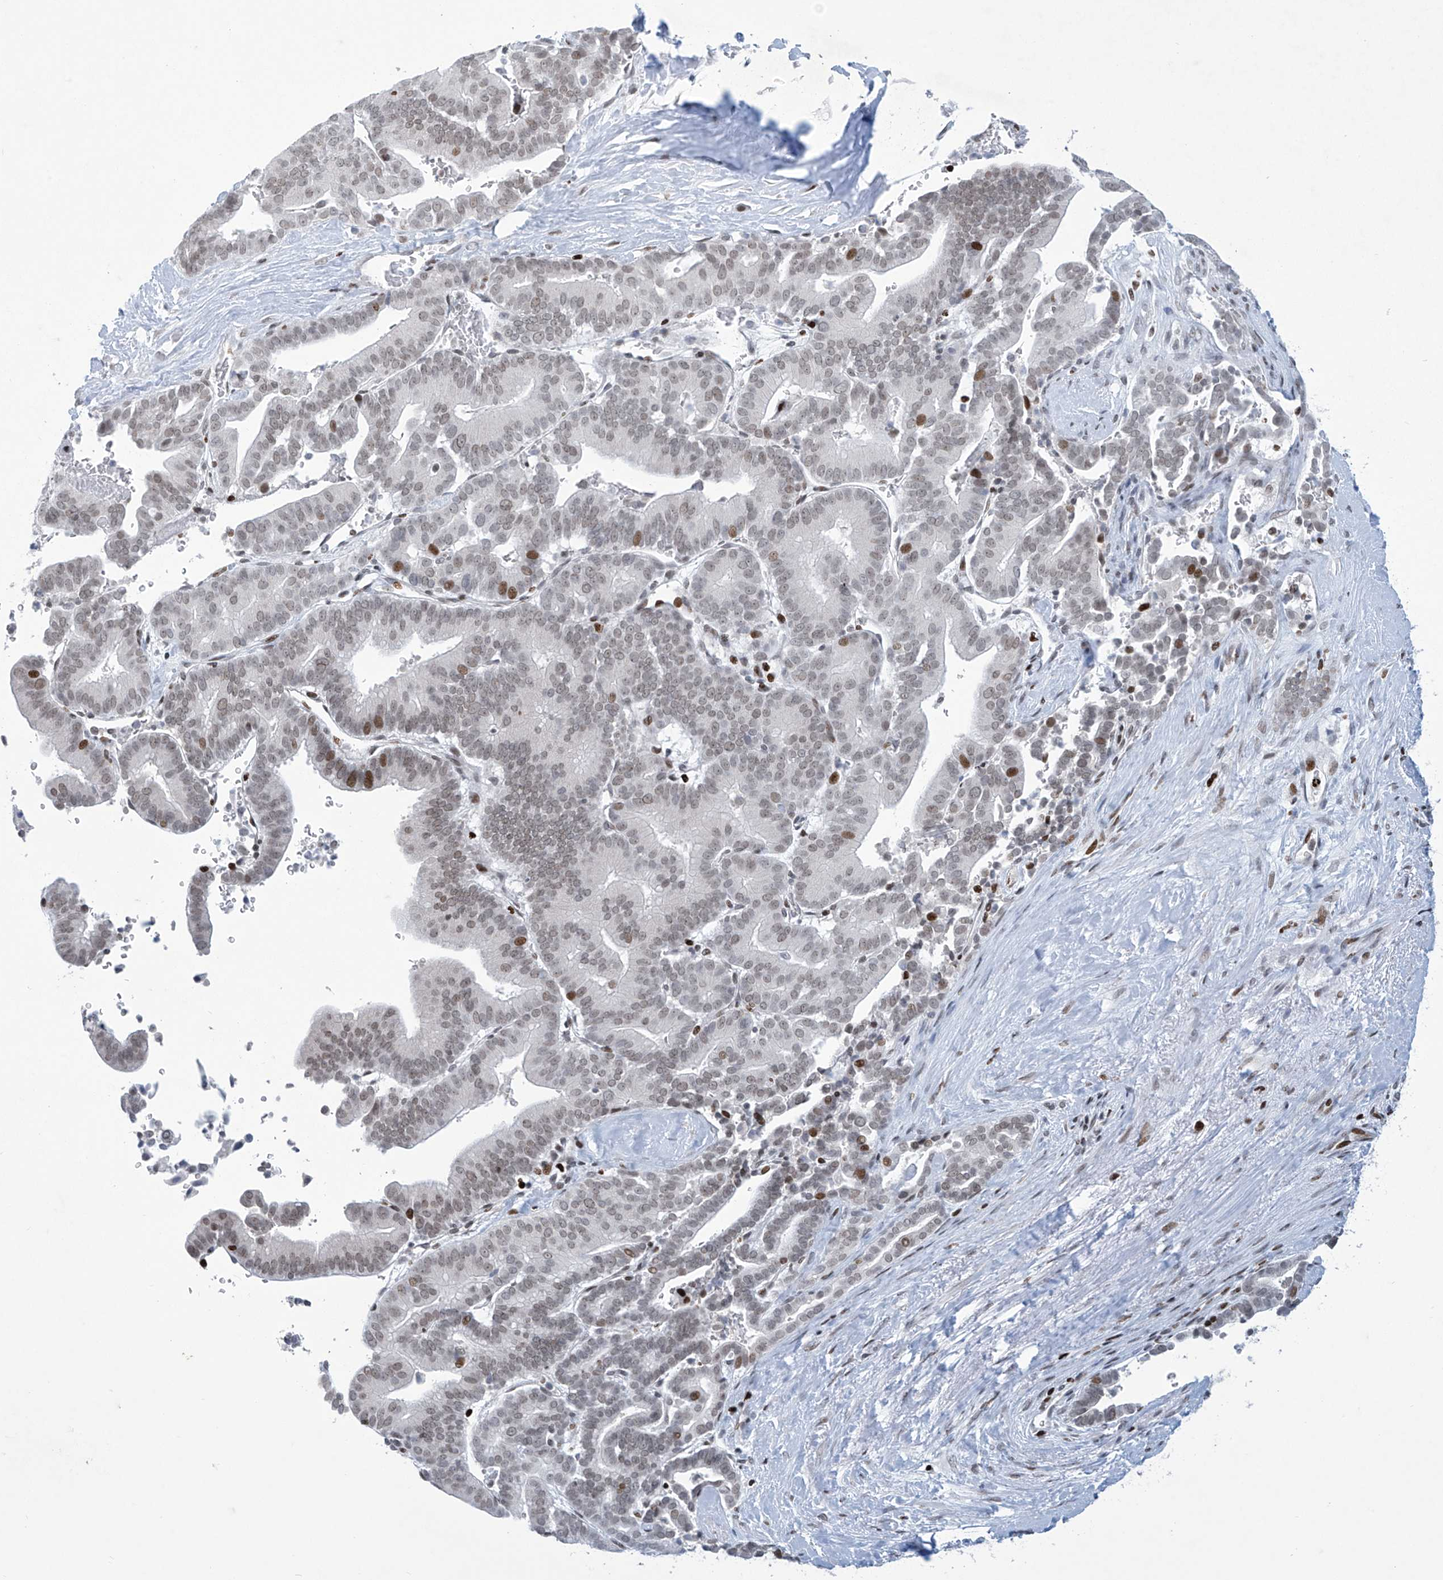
{"staining": {"intensity": "weak", "quantity": ">75%", "location": "nuclear"}, "tissue": "liver cancer", "cell_type": "Tumor cells", "image_type": "cancer", "snomed": [{"axis": "morphology", "description": "Cholangiocarcinoma"}, {"axis": "topography", "description": "Liver"}], "caption": "A brown stain shows weak nuclear positivity of a protein in liver cancer tumor cells.", "gene": "RFX7", "patient": {"sex": "female", "age": 75}}